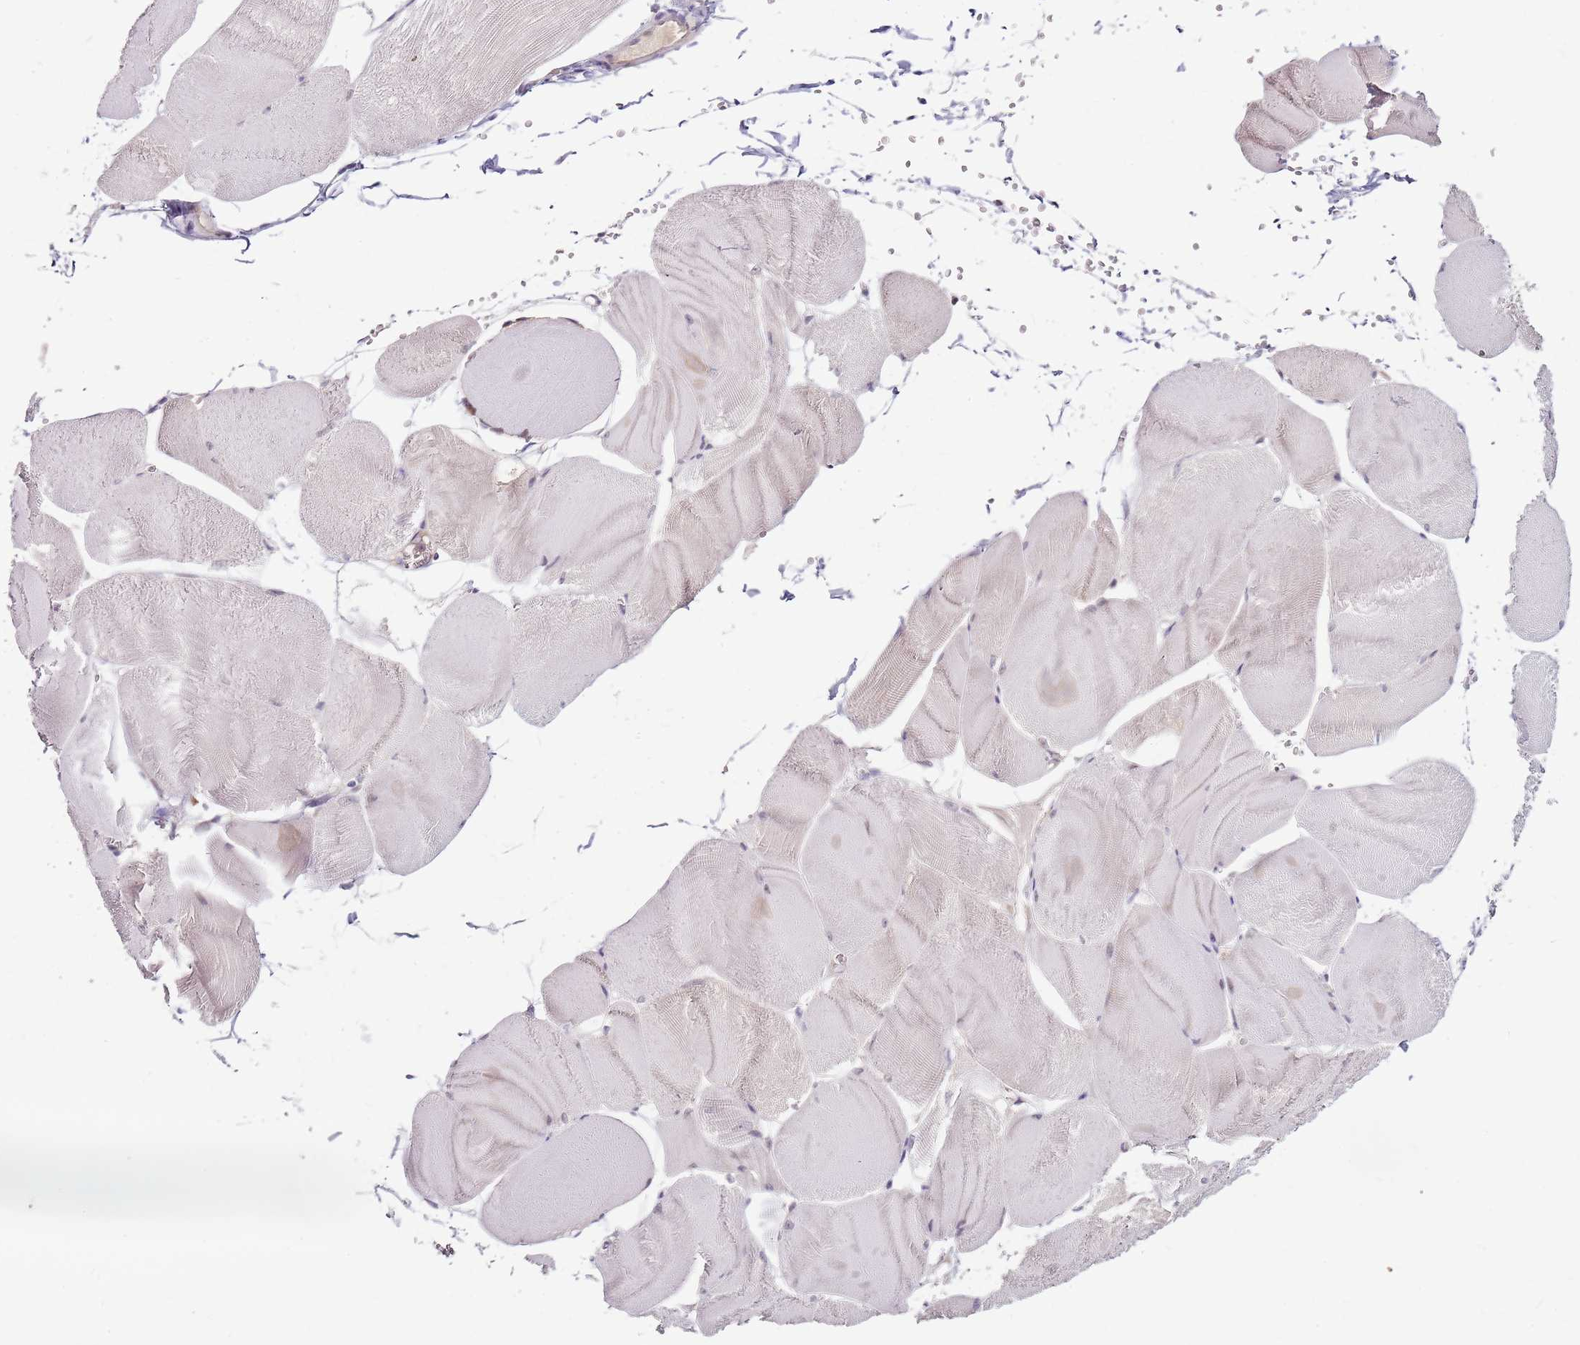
{"staining": {"intensity": "negative", "quantity": "none", "location": "none"}, "tissue": "skeletal muscle", "cell_type": "Myocytes", "image_type": "normal", "snomed": [{"axis": "morphology", "description": "Normal tissue, NOS"}, {"axis": "morphology", "description": "Basal cell carcinoma"}, {"axis": "topography", "description": "Skeletal muscle"}], "caption": "High power microscopy image of an immunohistochemistry micrograph of normal skeletal muscle, revealing no significant staining in myocytes.", "gene": "FBXL22", "patient": {"sex": "female", "age": 64}}